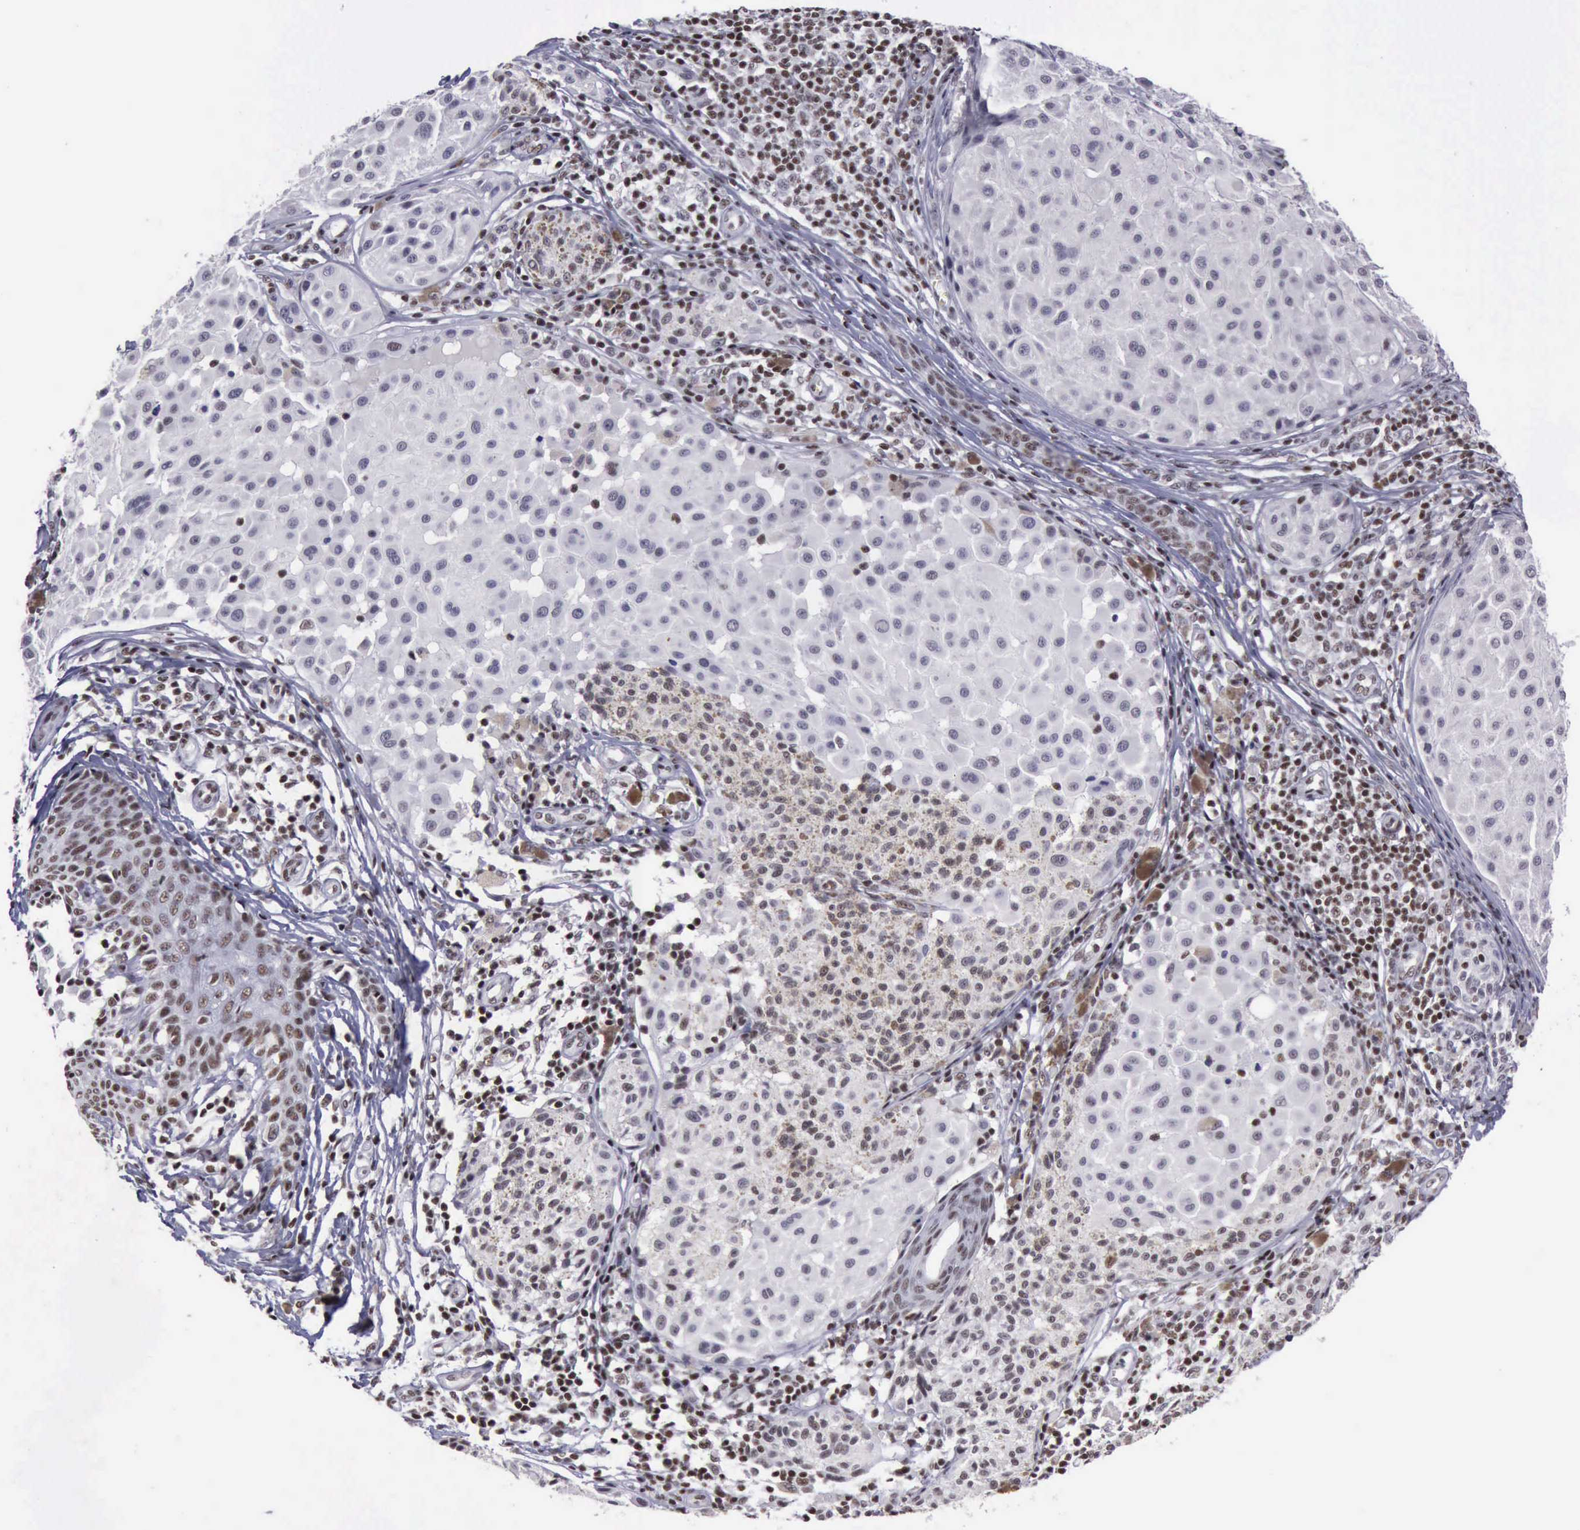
{"staining": {"intensity": "negative", "quantity": "none", "location": "none"}, "tissue": "melanoma", "cell_type": "Tumor cells", "image_type": "cancer", "snomed": [{"axis": "morphology", "description": "Malignant melanoma, NOS"}, {"axis": "topography", "description": "Skin"}], "caption": "This is a image of IHC staining of malignant melanoma, which shows no staining in tumor cells.", "gene": "YY1", "patient": {"sex": "male", "age": 36}}